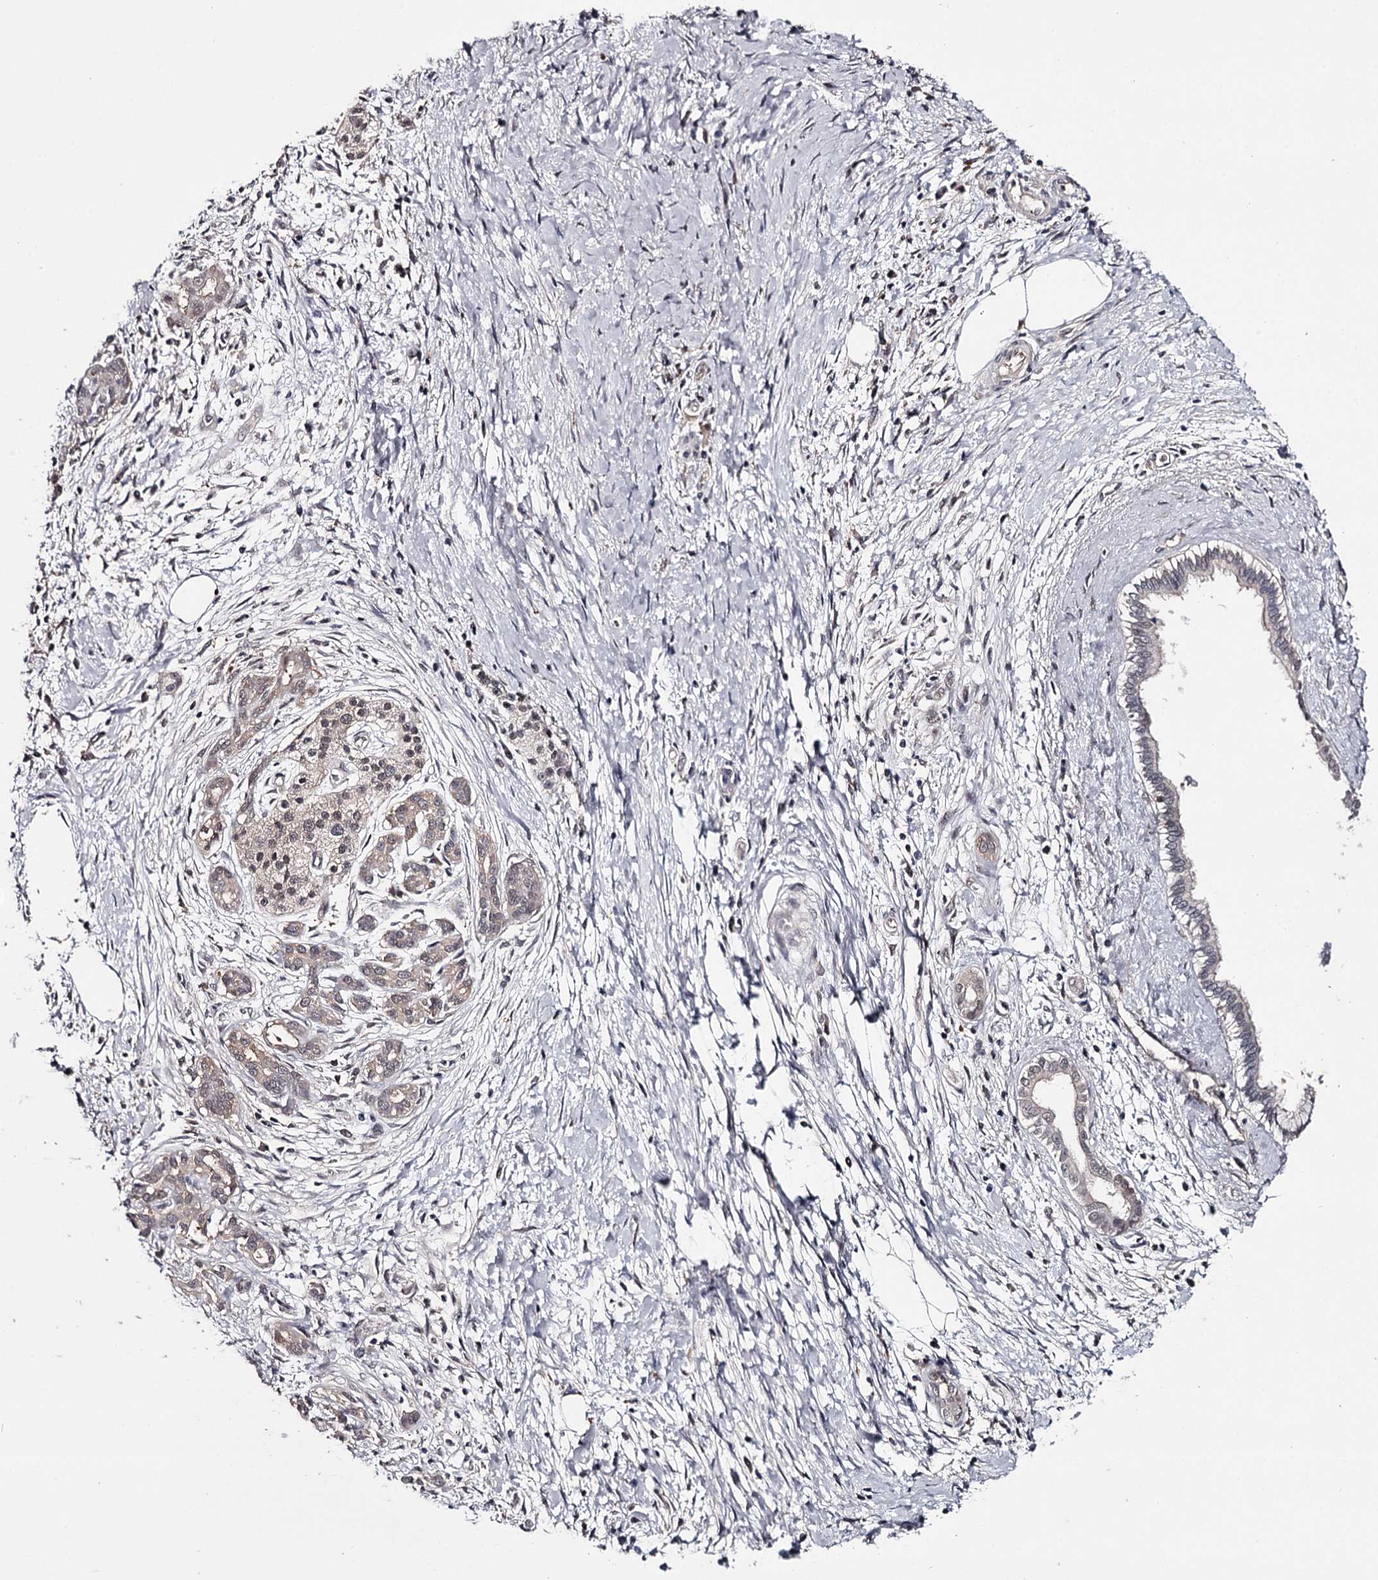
{"staining": {"intensity": "weak", "quantity": "<25%", "location": "nuclear"}, "tissue": "pancreatic cancer", "cell_type": "Tumor cells", "image_type": "cancer", "snomed": [{"axis": "morphology", "description": "Adenocarcinoma, NOS"}, {"axis": "topography", "description": "Pancreas"}], "caption": "Immunohistochemistry image of neoplastic tissue: pancreatic cancer (adenocarcinoma) stained with DAB exhibits no significant protein expression in tumor cells.", "gene": "GTSF1", "patient": {"sex": "male", "age": 58}}